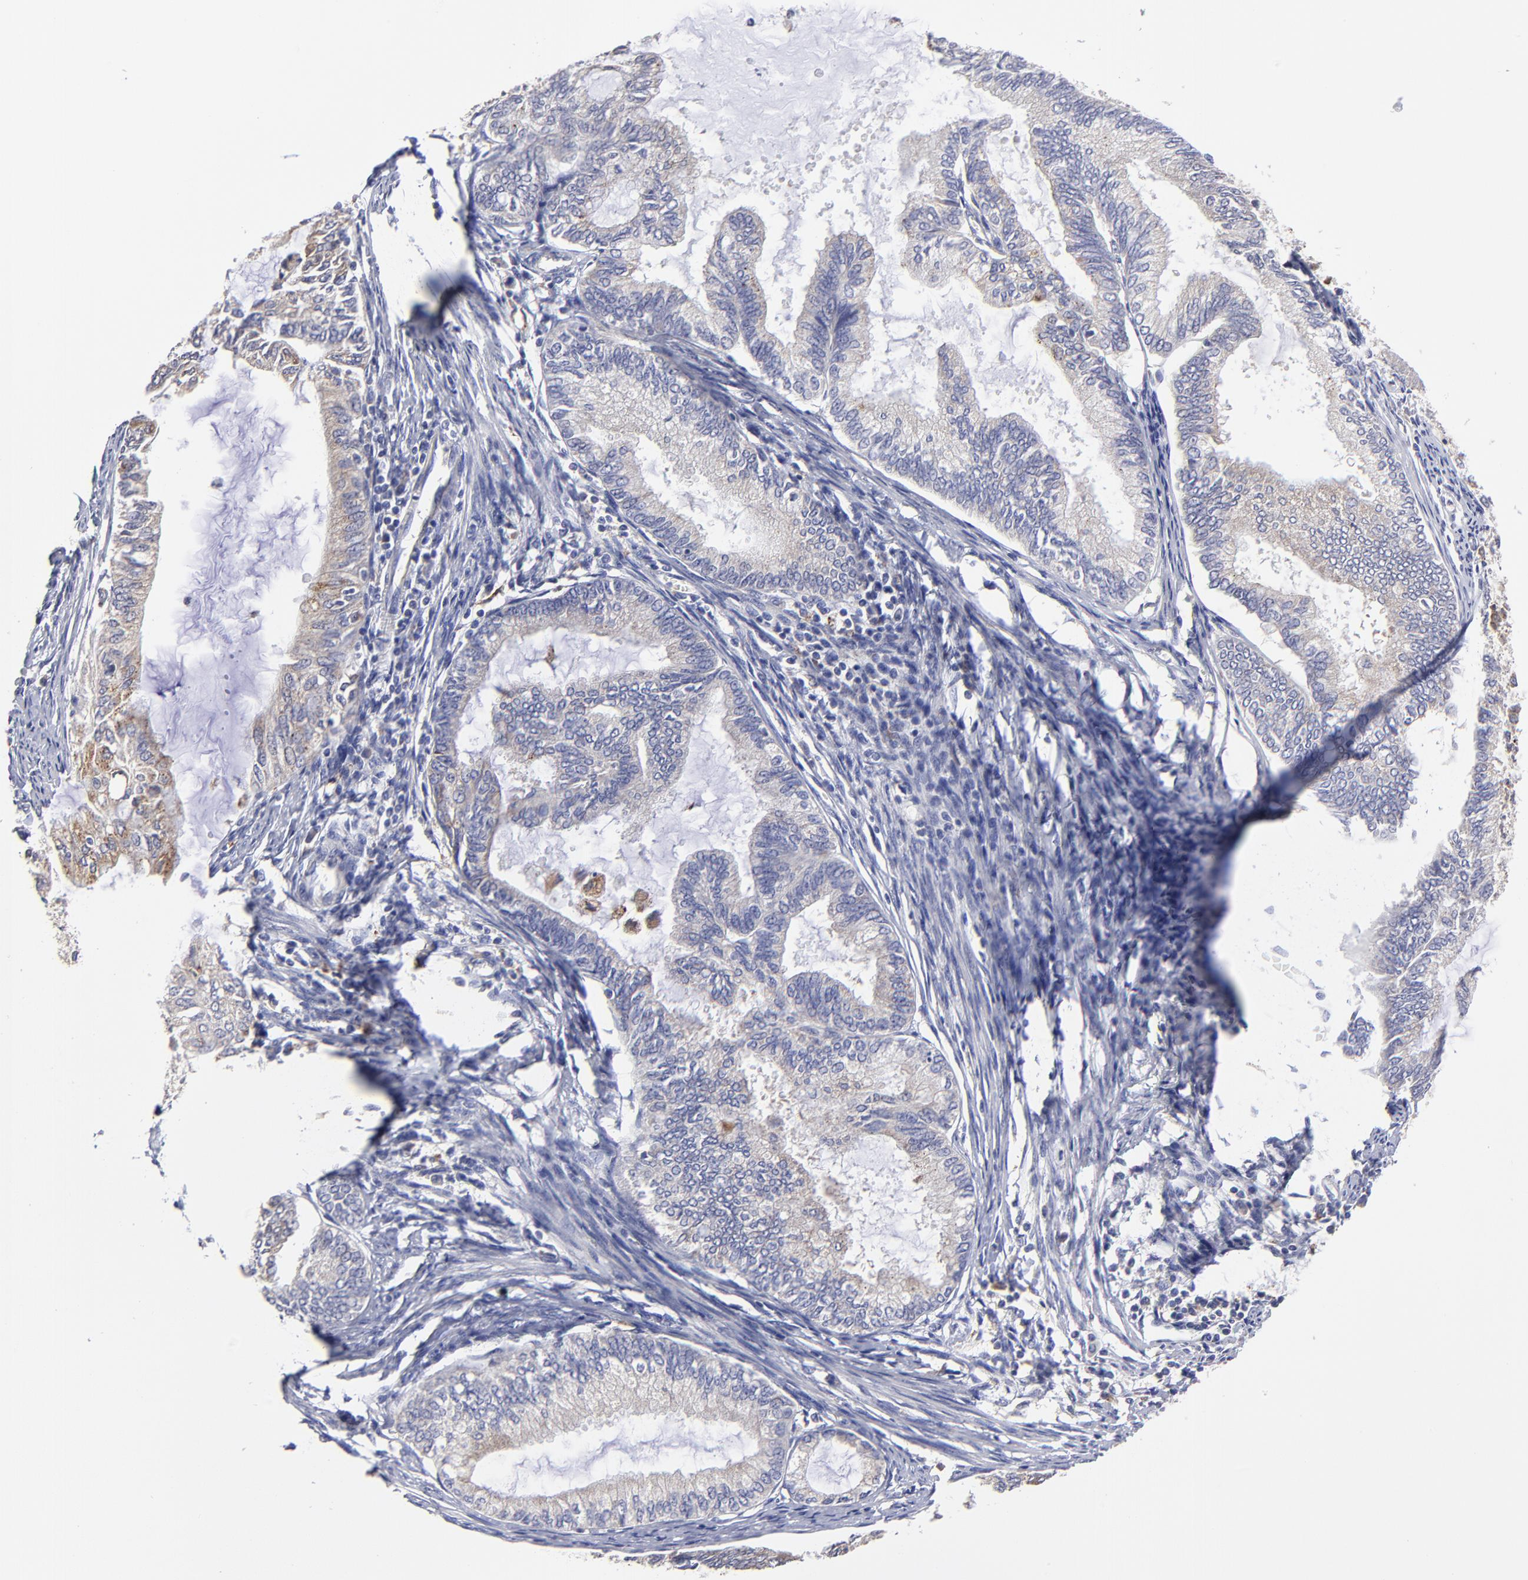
{"staining": {"intensity": "weak", "quantity": "25%-75%", "location": "cytoplasmic/membranous"}, "tissue": "endometrial cancer", "cell_type": "Tumor cells", "image_type": "cancer", "snomed": [{"axis": "morphology", "description": "Adenocarcinoma, NOS"}, {"axis": "topography", "description": "Endometrium"}], "caption": "A histopathology image of endometrial adenocarcinoma stained for a protein displays weak cytoplasmic/membranous brown staining in tumor cells. (Stains: DAB (3,3'-diaminobenzidine) in brown, nuclei in blue, Microscopy: brightfield microscopy at high magnification).", "gene": "GCSAM", "patient": {"sex": "female", "age": 86}}